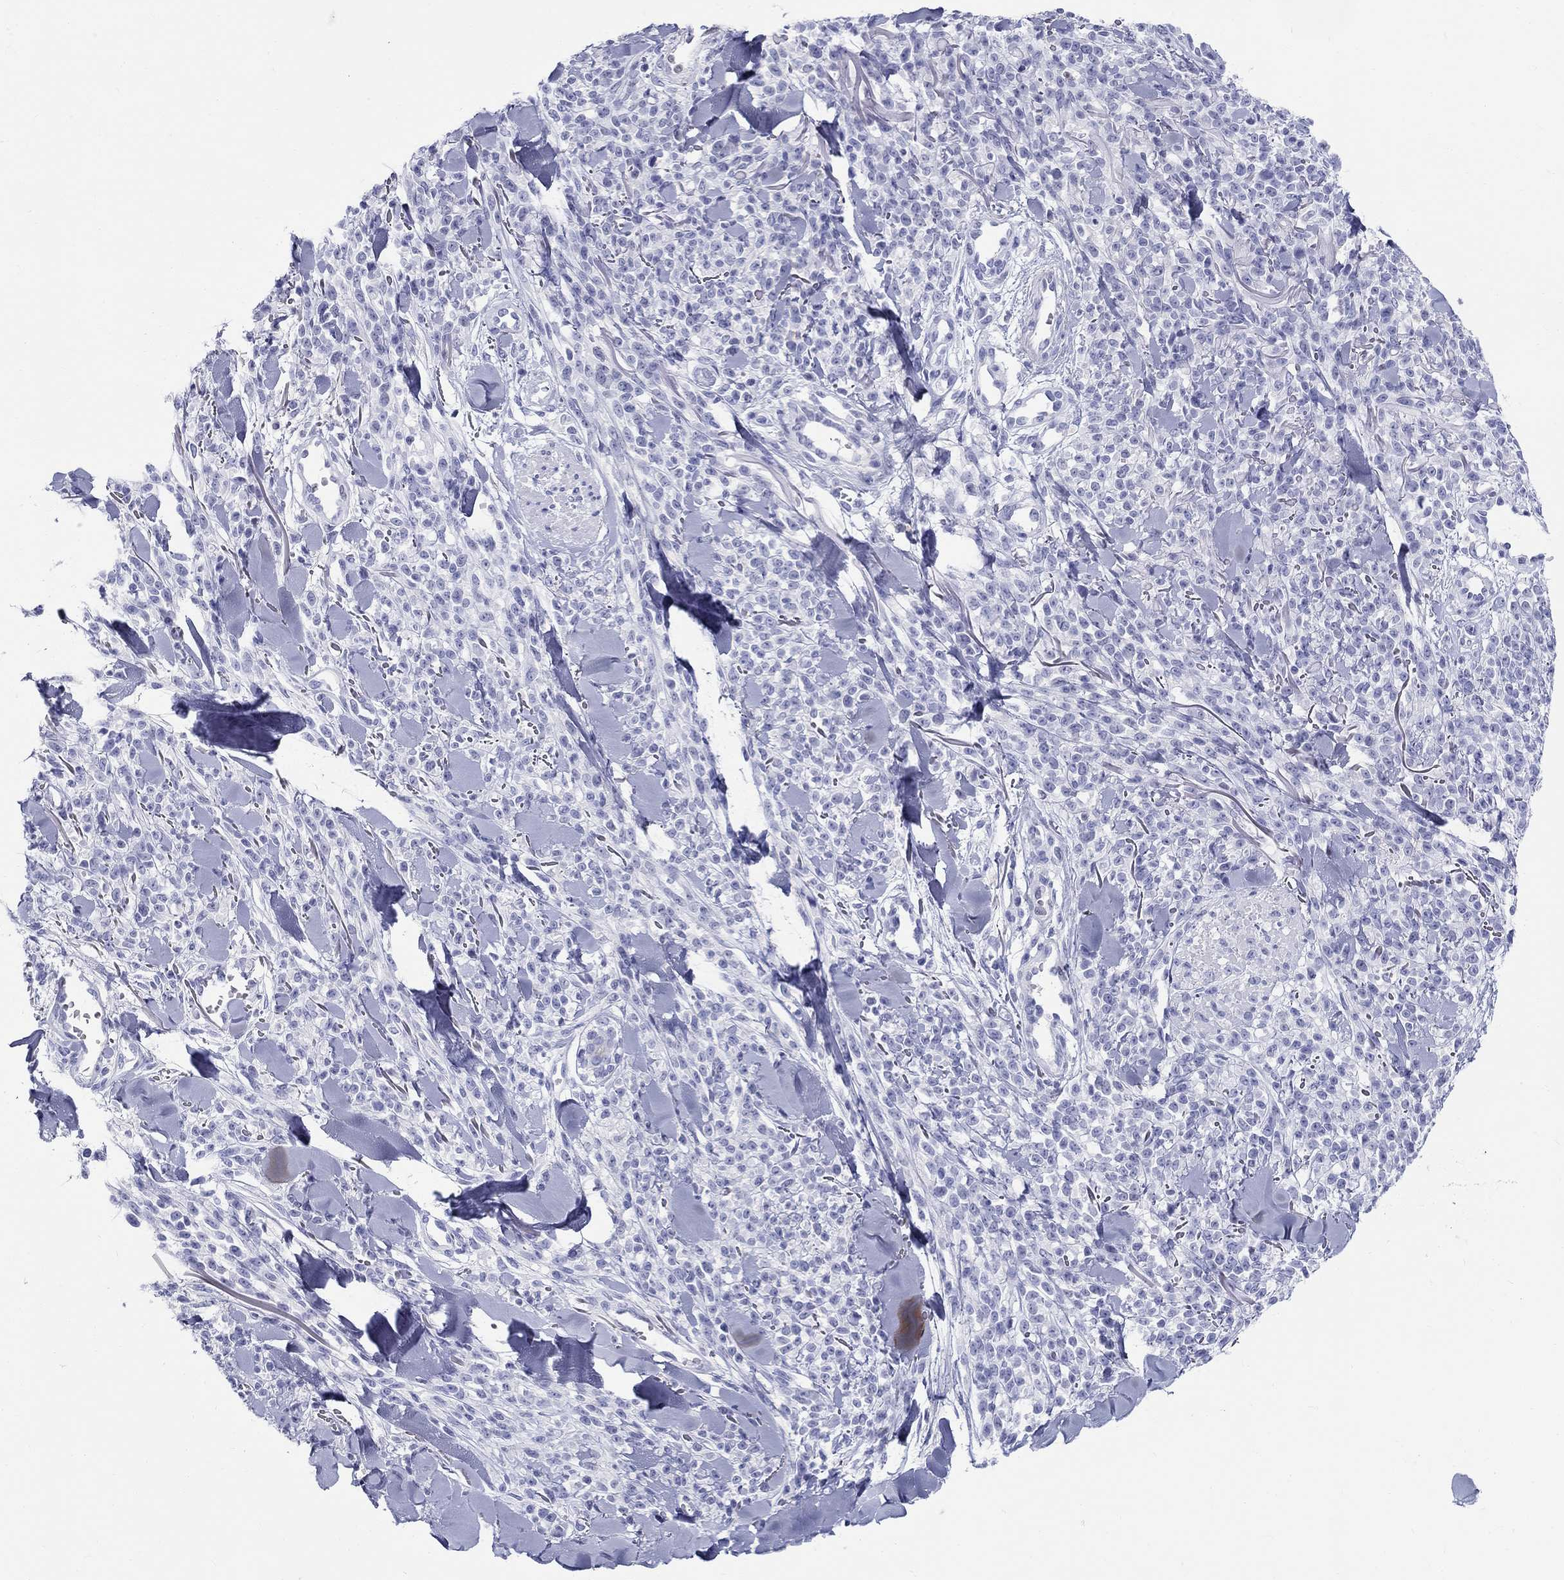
{"staining": {"intensity": "negative", "quantity": "none", "location": "none"}, "tissue": "melanoma", "cell_type": "Tumor cells", "image_type": "cancer", "snomed": [{"axis": "morphology", "description": "Malignant melanoma, NOS"}, {"axis": "topography", "description": "Skin"}, {"axis": "topography", "description": "Skin of trunk"}], "caption": "This is a histopathology image of IHC staining of melanoma, which shows no positivity in tumor cells. Brightfield microscopy of immunohistochemistry (IHC) stained with DAB (brown) and hematoxylin (blue), captured at high magnification.", "gene": "LAMP5", "patient": {"sex": "male", "age": 74}}